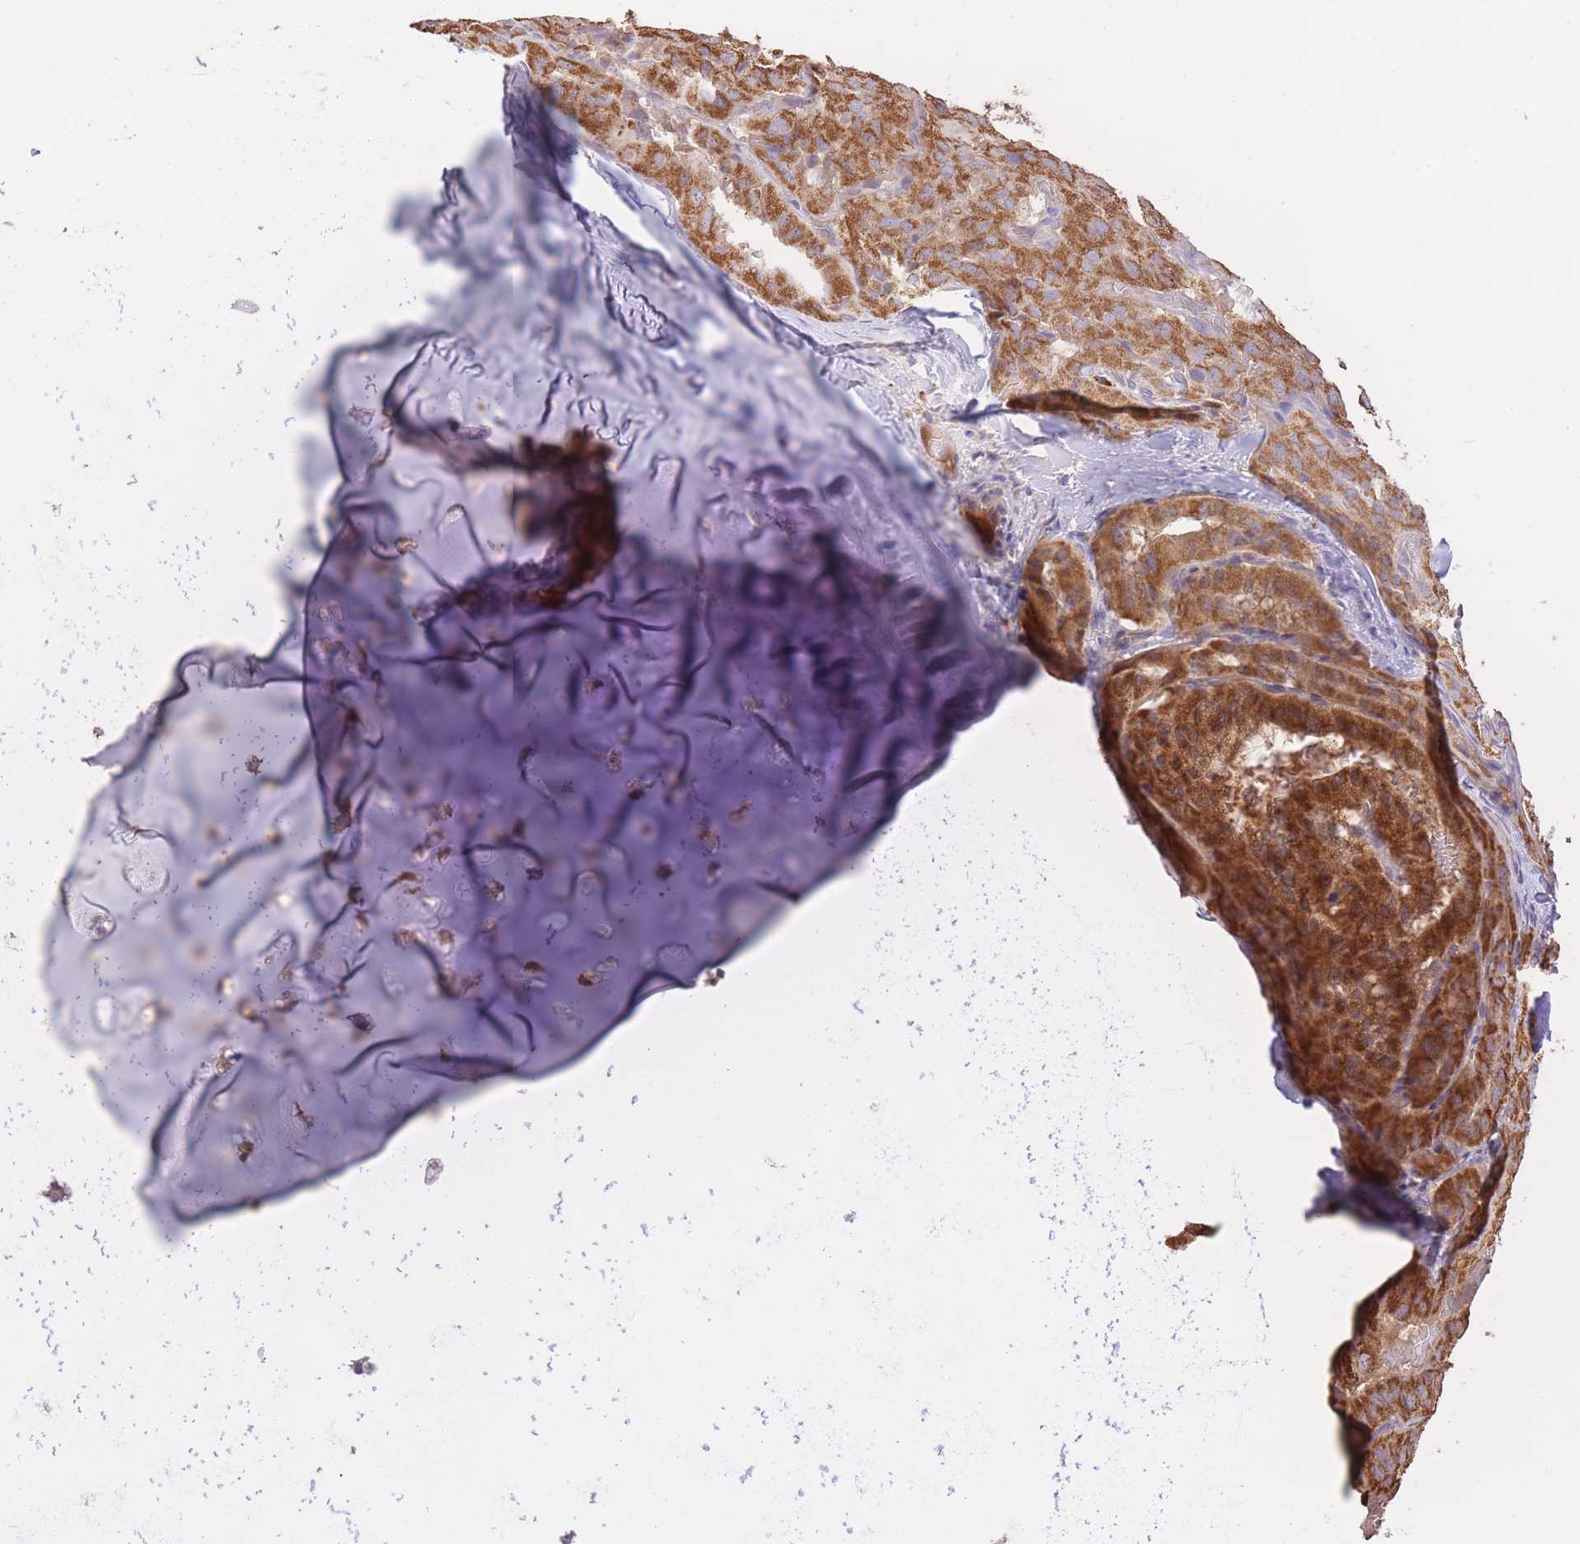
{"staining": {"intensity": "strong", "quantity": ">75%", "location": "cytoplasmic/membranous"}, "tissue": "thyroid cancer", "cell_type": "Tumor cells", "image_type": "cancer", "snomed": [{"axis": "morphology", "description": "Normal tissue, NOS"}, {"axis": "morphology", "description": "Papillary adenocarcinoma, NOS"}, {"axis": "topography", "description": "Thyroid gland"}], "caption": "Immunohistochemical staining of human papillary adenocarcinoma (thyroid) reveals high levels of strong cytoplasmic/membranous protein staining in approximately >75% of tumor cells.", "gene": "PREP", "patient": {"sex": "female", "age": 59}}